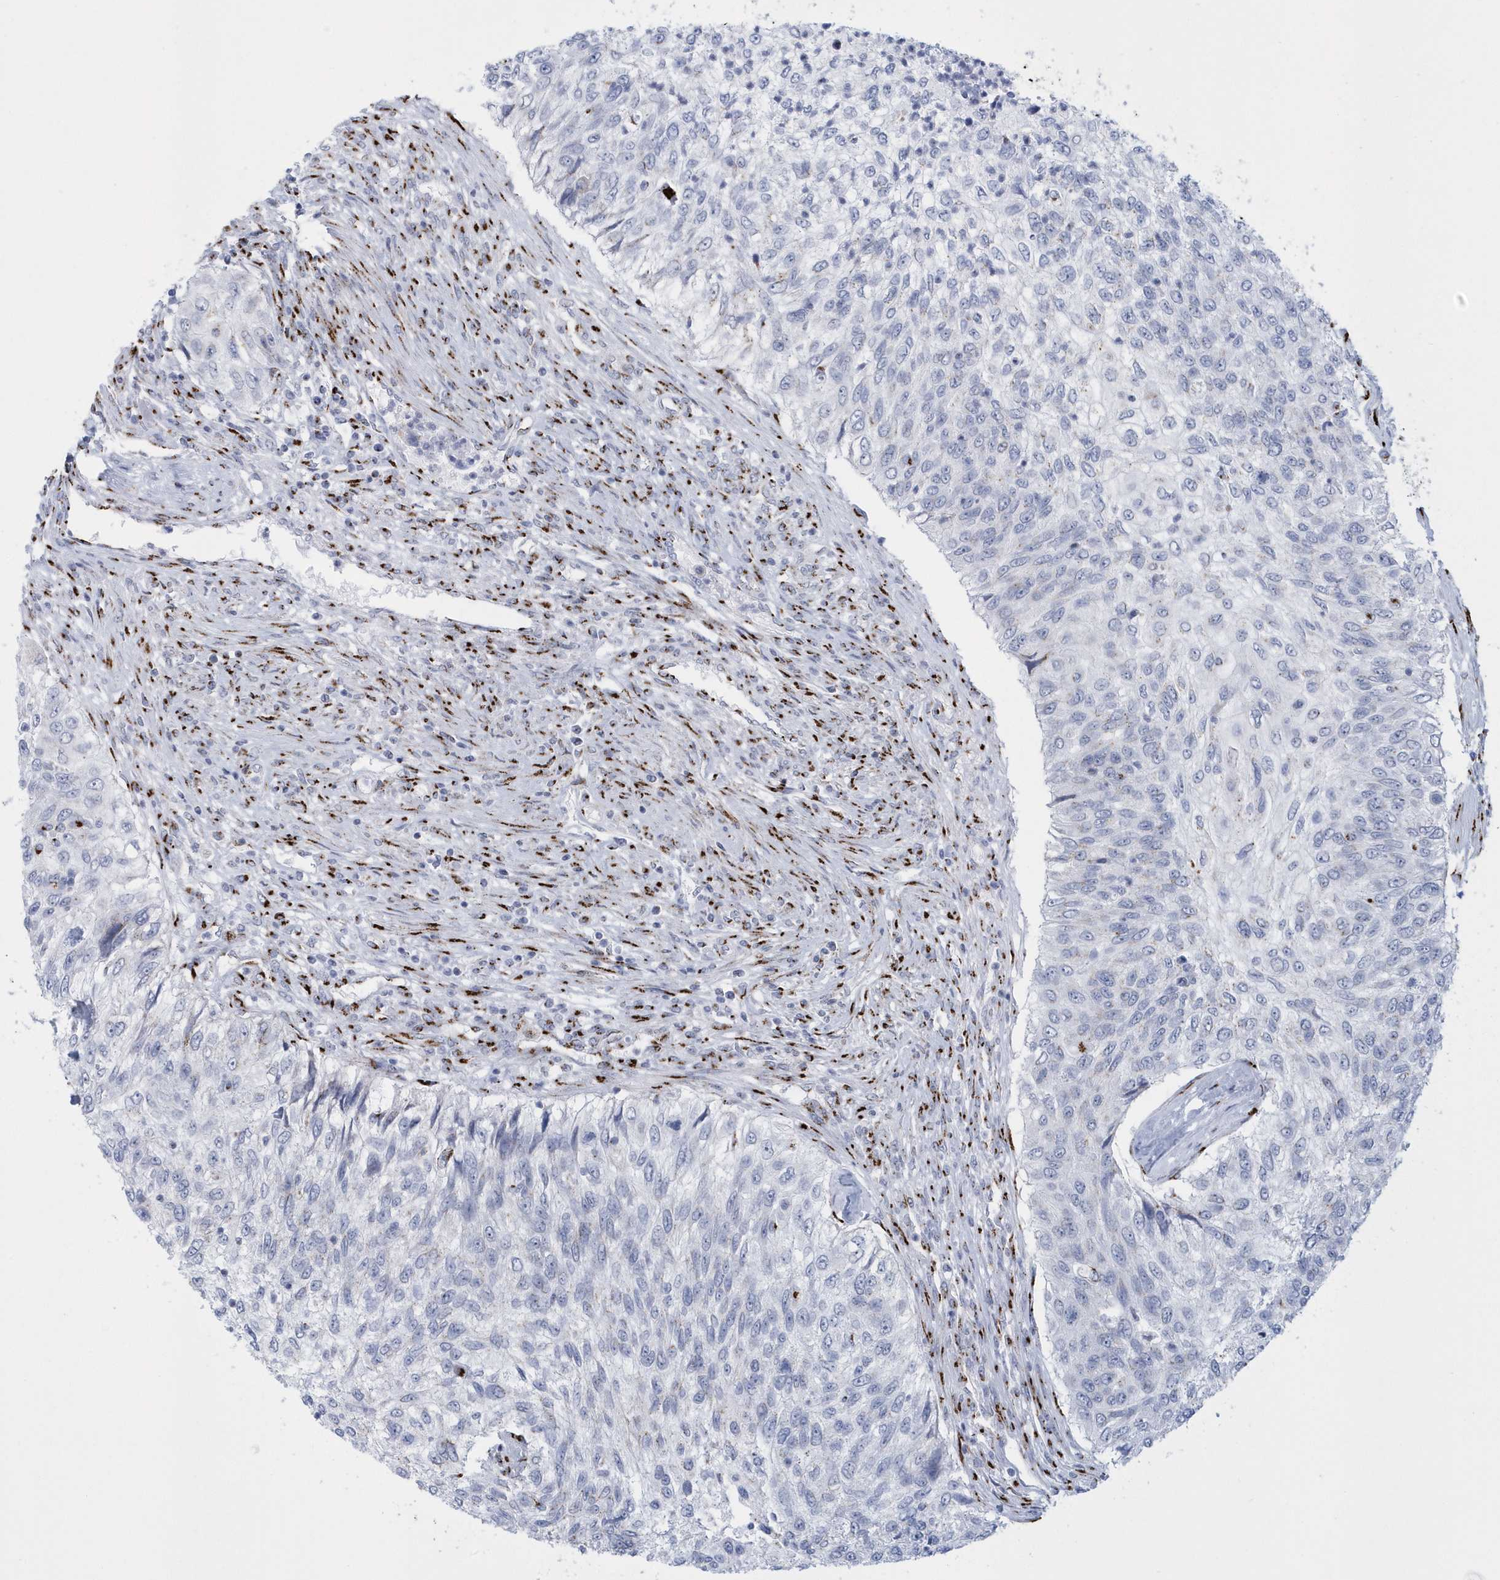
{"staining": {"intensity": "negative", "quantity": "none", "location": "none"}, "tissue": "urothelial cancer", "cell_type": "Tumor cells", "image_type": "cancer", "snomed": [{"axis": "morphology", "description": "Urothelial carcinoma, High grade"}, {"axis": "topography", "description": "Urinary bladder"}], "caption": "Image shows no significant protein expression in tumor cells of urothelial cancer. The staining was performed using DAB (3,3'-diaminobenzidine) to visualize the protein expression in brown, while the nuclei were stained in blue with hematoxylin (Magnification: 20x).", "gene": "SLX9", "patient": {"sex": "female", "age": 60}}